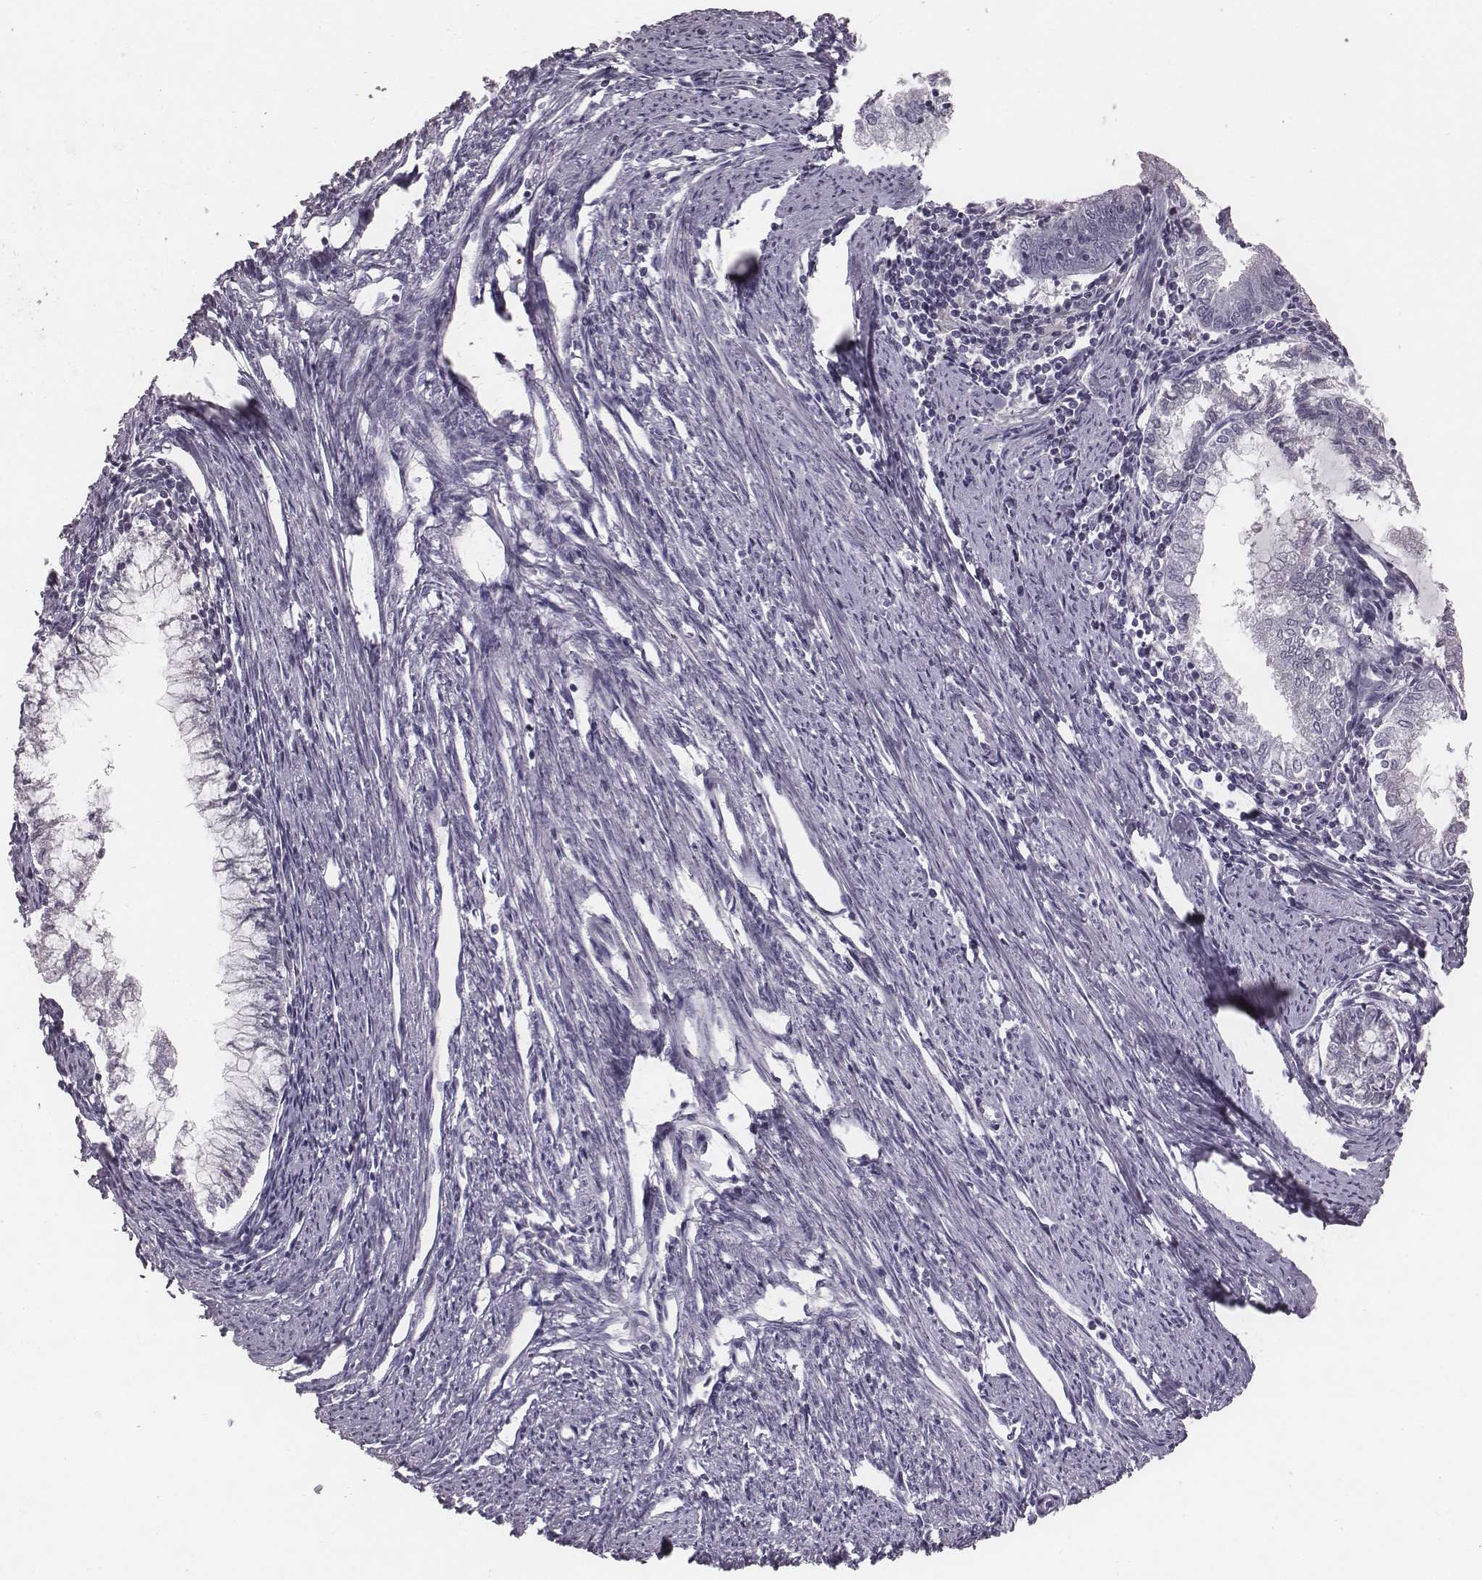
{"staining": {"intensity": "negative", "quantity": "none", "location": "none"}, "tissue": "endometrial cancer", "cell_type": "Tumor cells", "image_type": "cancer", "snomed": [{"axis": "morphology", "description": "Adenocarcinoma, NOS"}, {"axis": "topography", "description": "Endometrium"}], "caption": "A photomicrograph of human endometrial cancer is negative for staining in tumor cells. Nuclei are stained in blue.", "gene": "PDE8B", "patient": {"sex": "female", "age": 79}}